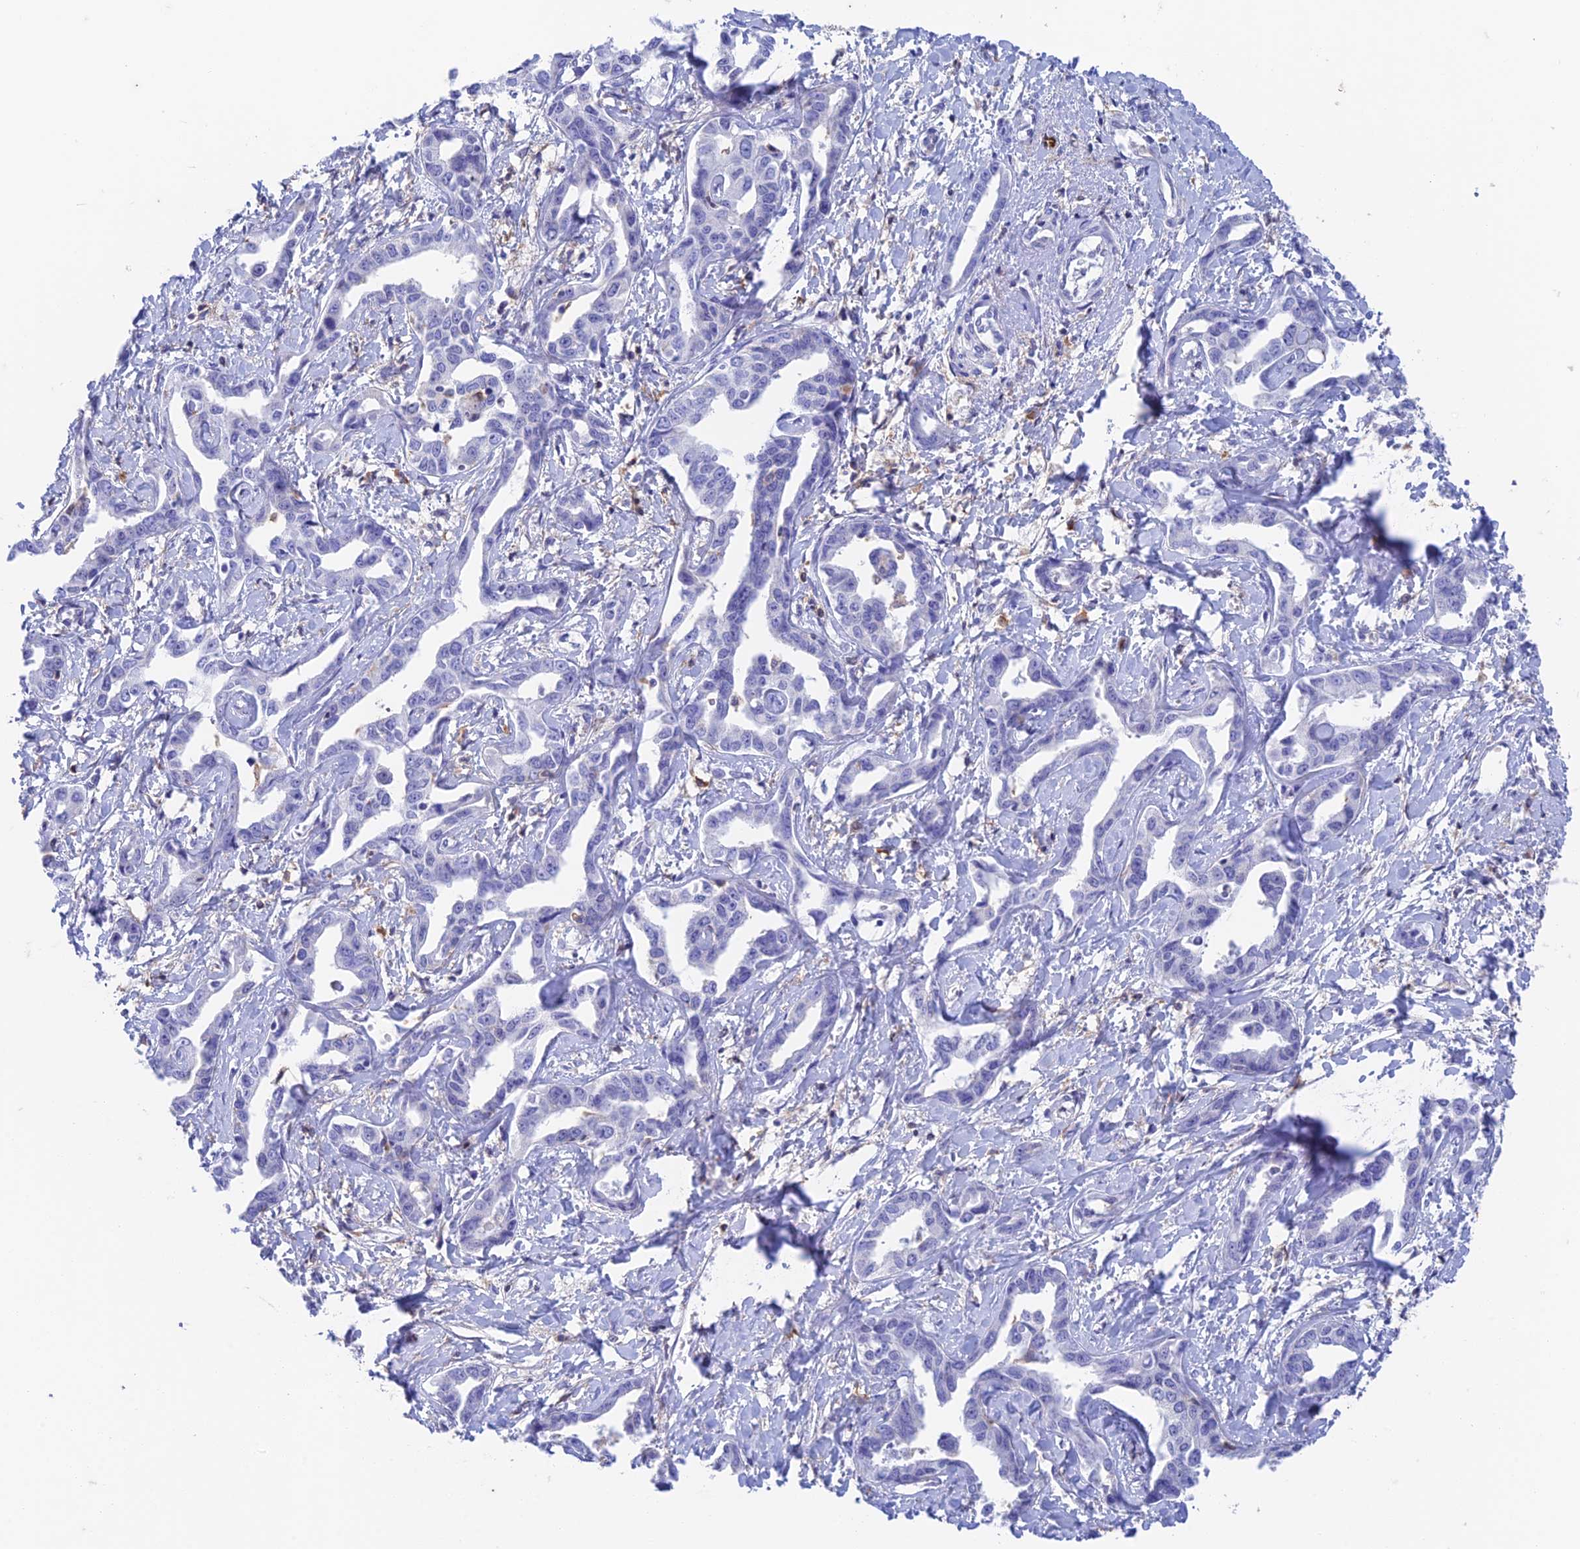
{"staining": {"intensity": "negative", "quantity": "none", "location": "none"}, "tissue": "liver cancer", "cell_type": "Tumor cells", "image_type": "cancer", "snomed": [{"axis": "morphology", "description": "Cholangiocarcinoma"}, {"axis": "topography", "description": "Liver"}], "caption": "Liver cholangiocarcinoma stained for a protein using immunohistochemistry displays no expression tumor cells.", "gene": "FGF7", "patient": {"sex": "male", "age": 59}}